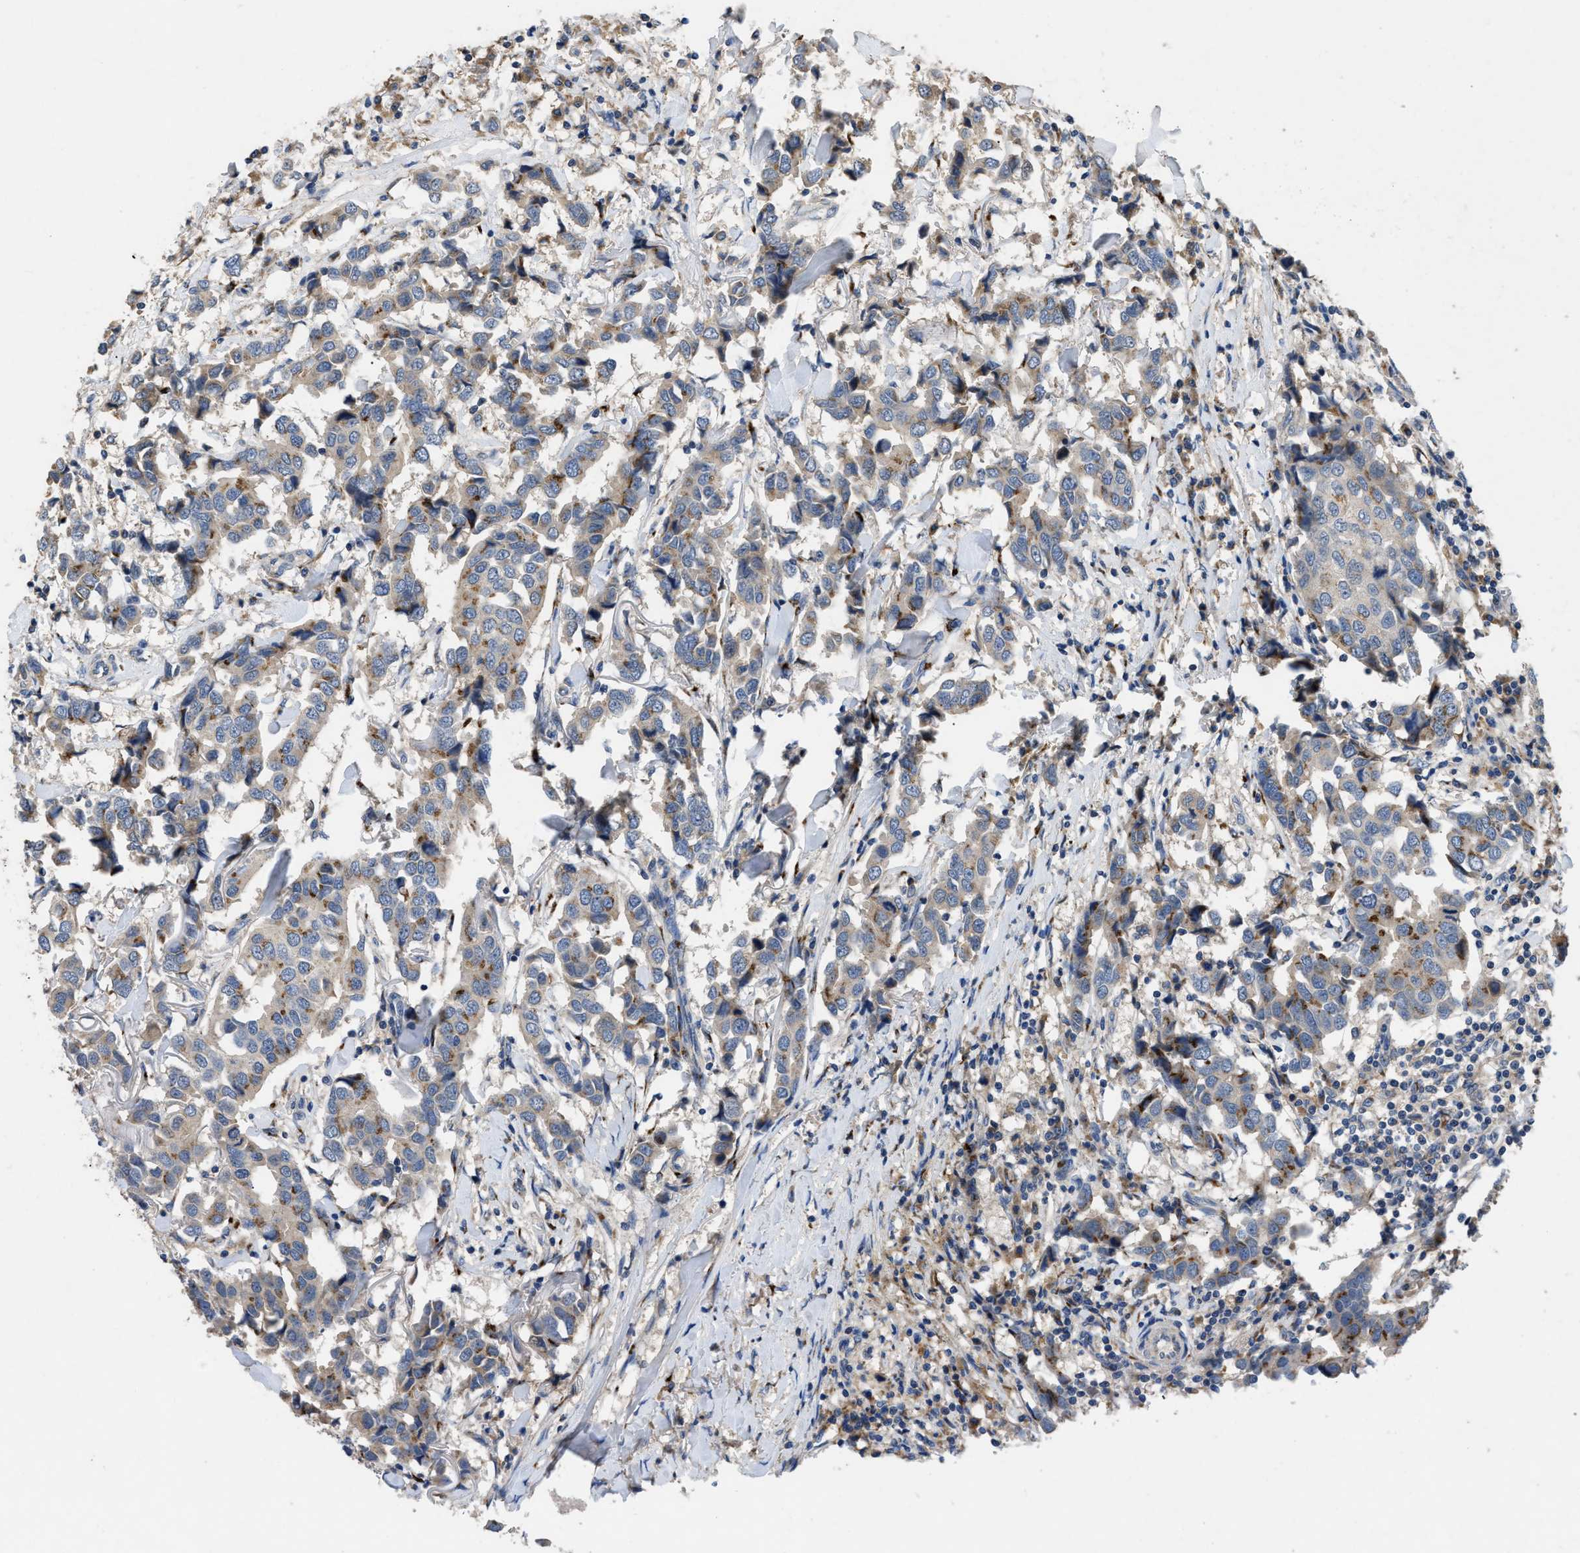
{"staining": {"intensity": "weak", "quantity": "<25%", "location": "cytoplasmic/membranous"}, "tissue": "breast cancer", "cell_type": "Tumor cells", "image_type": "cancer", "snomed": [{"axis": "morphology", "description": "Duct carcinoma"}, {"axis": "topography", "description": "Breast"}], "caption": "Human breast invasive ductal carcinoma stained for a protein using immunohistochemistry shows no expression in tumor cells.", "gene": "SIK2", "patient": {"sex": "female", "age": 80}}